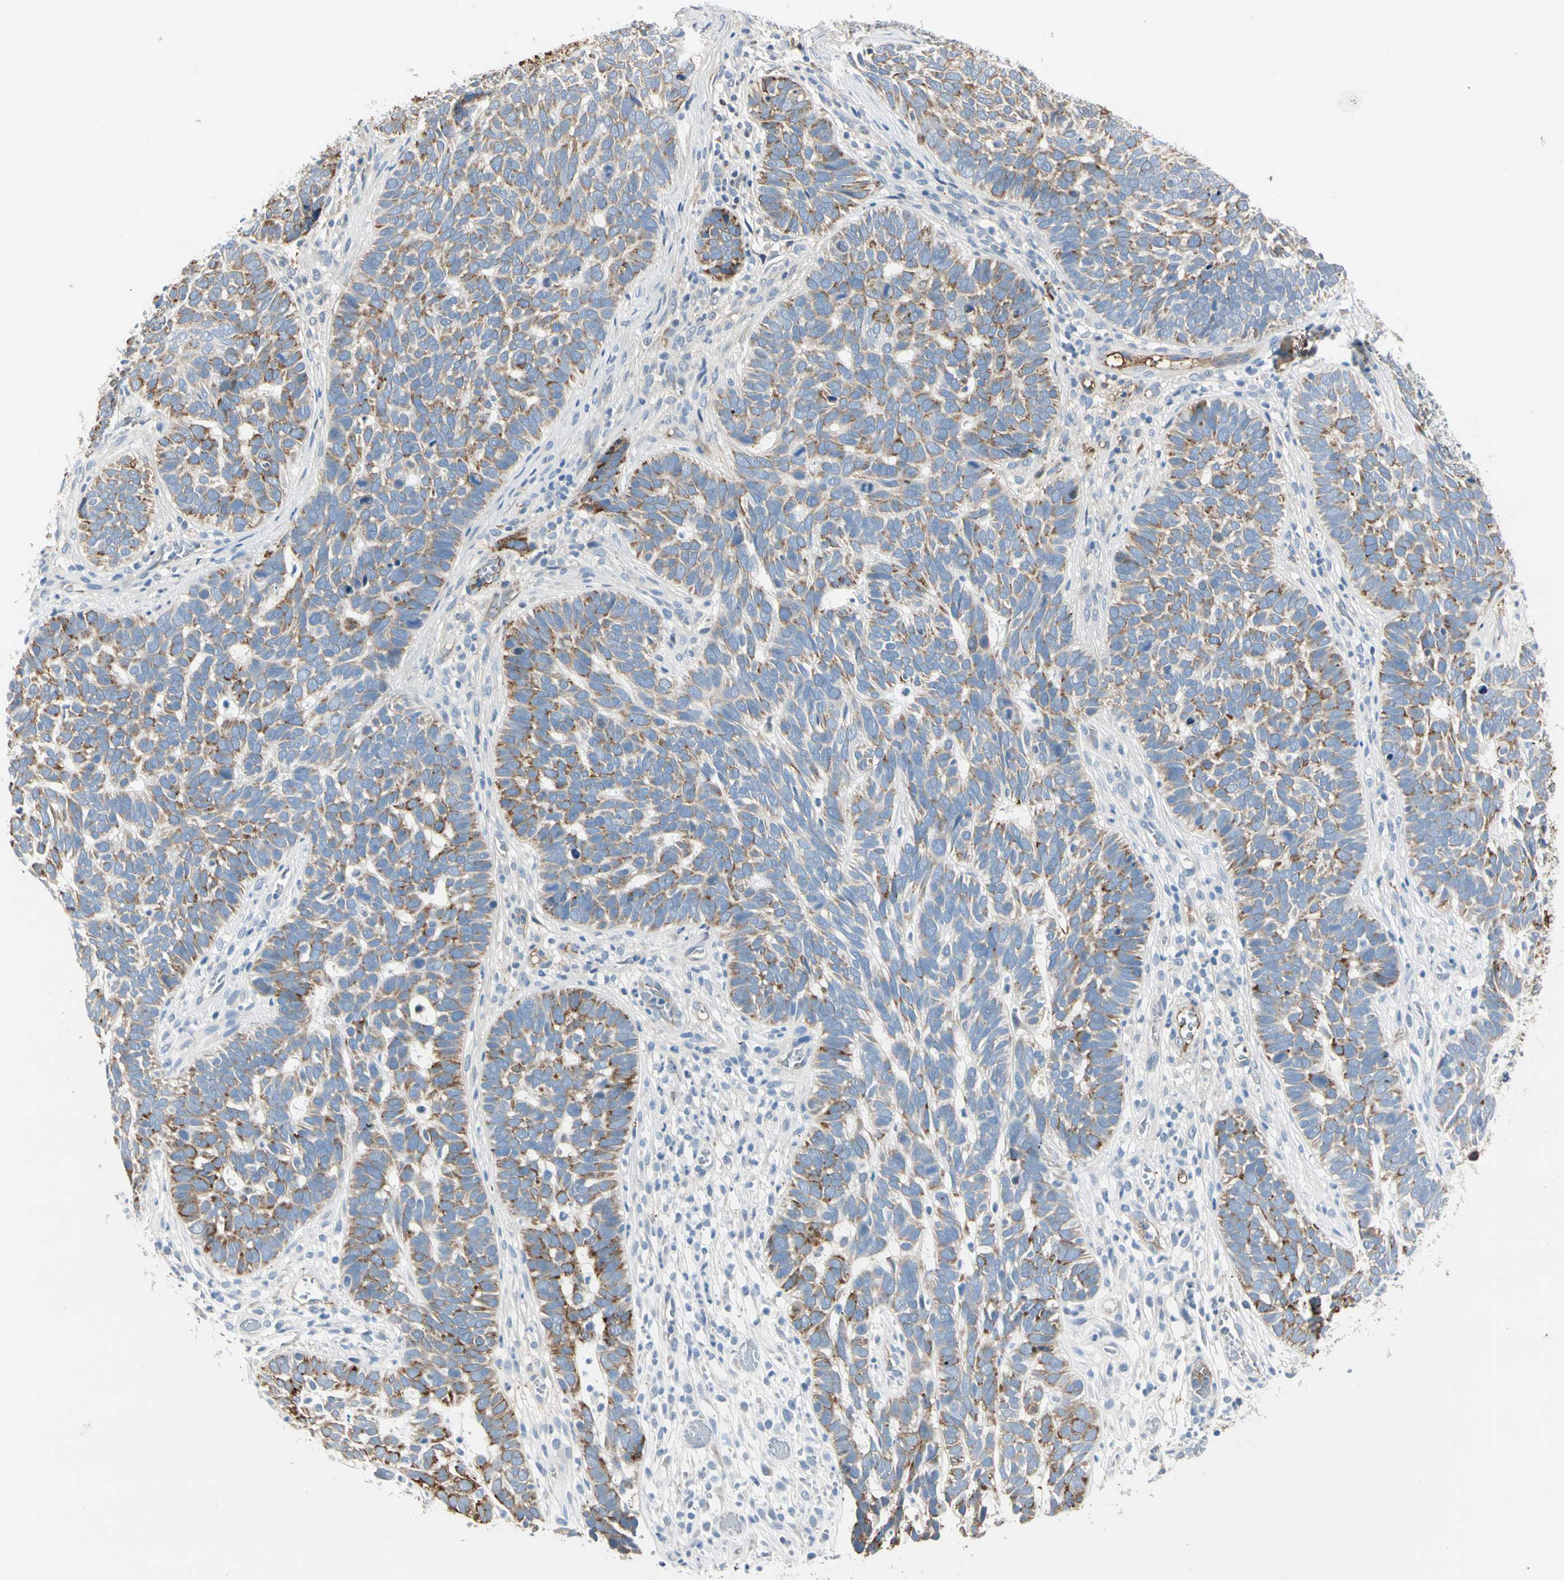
{"staining": {"intensity": "strong", "quantity": "25%-75%", "location": "cytoplasmic/membranous"}, "tissue": "skin cancer", "cell_type": "Tumor cells", "image_type": "cancer", "snomed": [{"axis": "morphology", "description": "Basal cell carcinoma"}, {"axis": "topography", "description": "Skin"}], "caption": "Skin cancer stained for a protein (brown) shows strong cytoplasmic/membranous positive staining in approximately 25%-75% of tumor cells.", "gene": "LAMB3", "patient": {"sex": "male", "age": 87}}